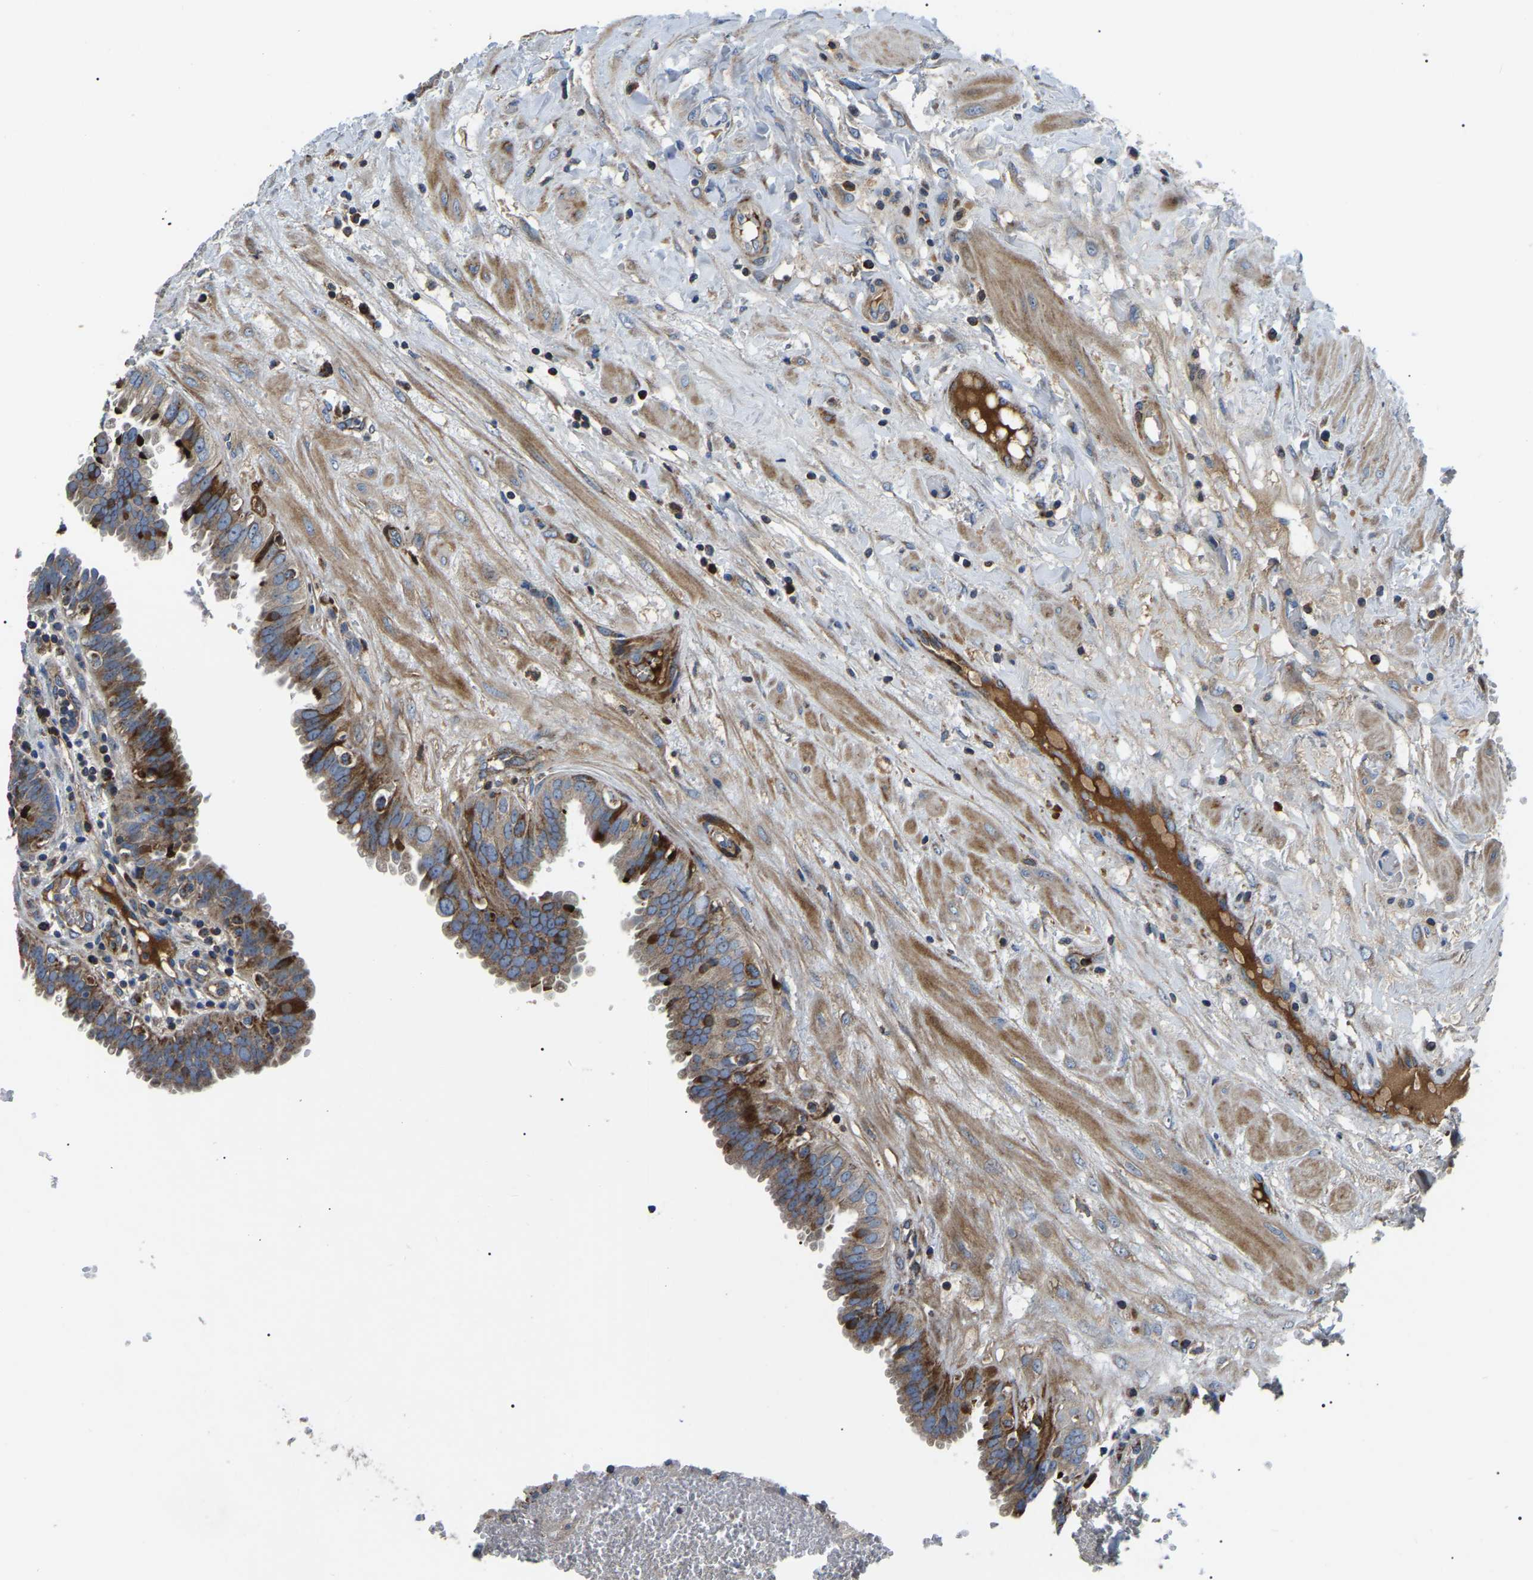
{"staining": {"intensity": "strong", "quantity": ">75%", "location": "cytoplasmic/membranous"}, "tissue": "seminal vesicle", "cell_type": "Glandular cells", "image_type": "normal", "snomed": [{"axis": "morphology", "description": "Normal tissue, NOS"}, {"axis": "morphology", "description": "Adenocarcinoma, High grade"}, {"axis": "topography", "description": "Prostate"}, {"axis": "topography", "description": "Seminal veicle"}], "caption": "Protein expression analysis of unremarkable seminal vesicle displays strong cytoplasmic/membranous staining in approximately >75% of glandular cells. The protein of interest is shown in brown color, while the nuclei are stained blue.", "gene": "PPM1E", "patient": {"sex": "male", "age": 55}}